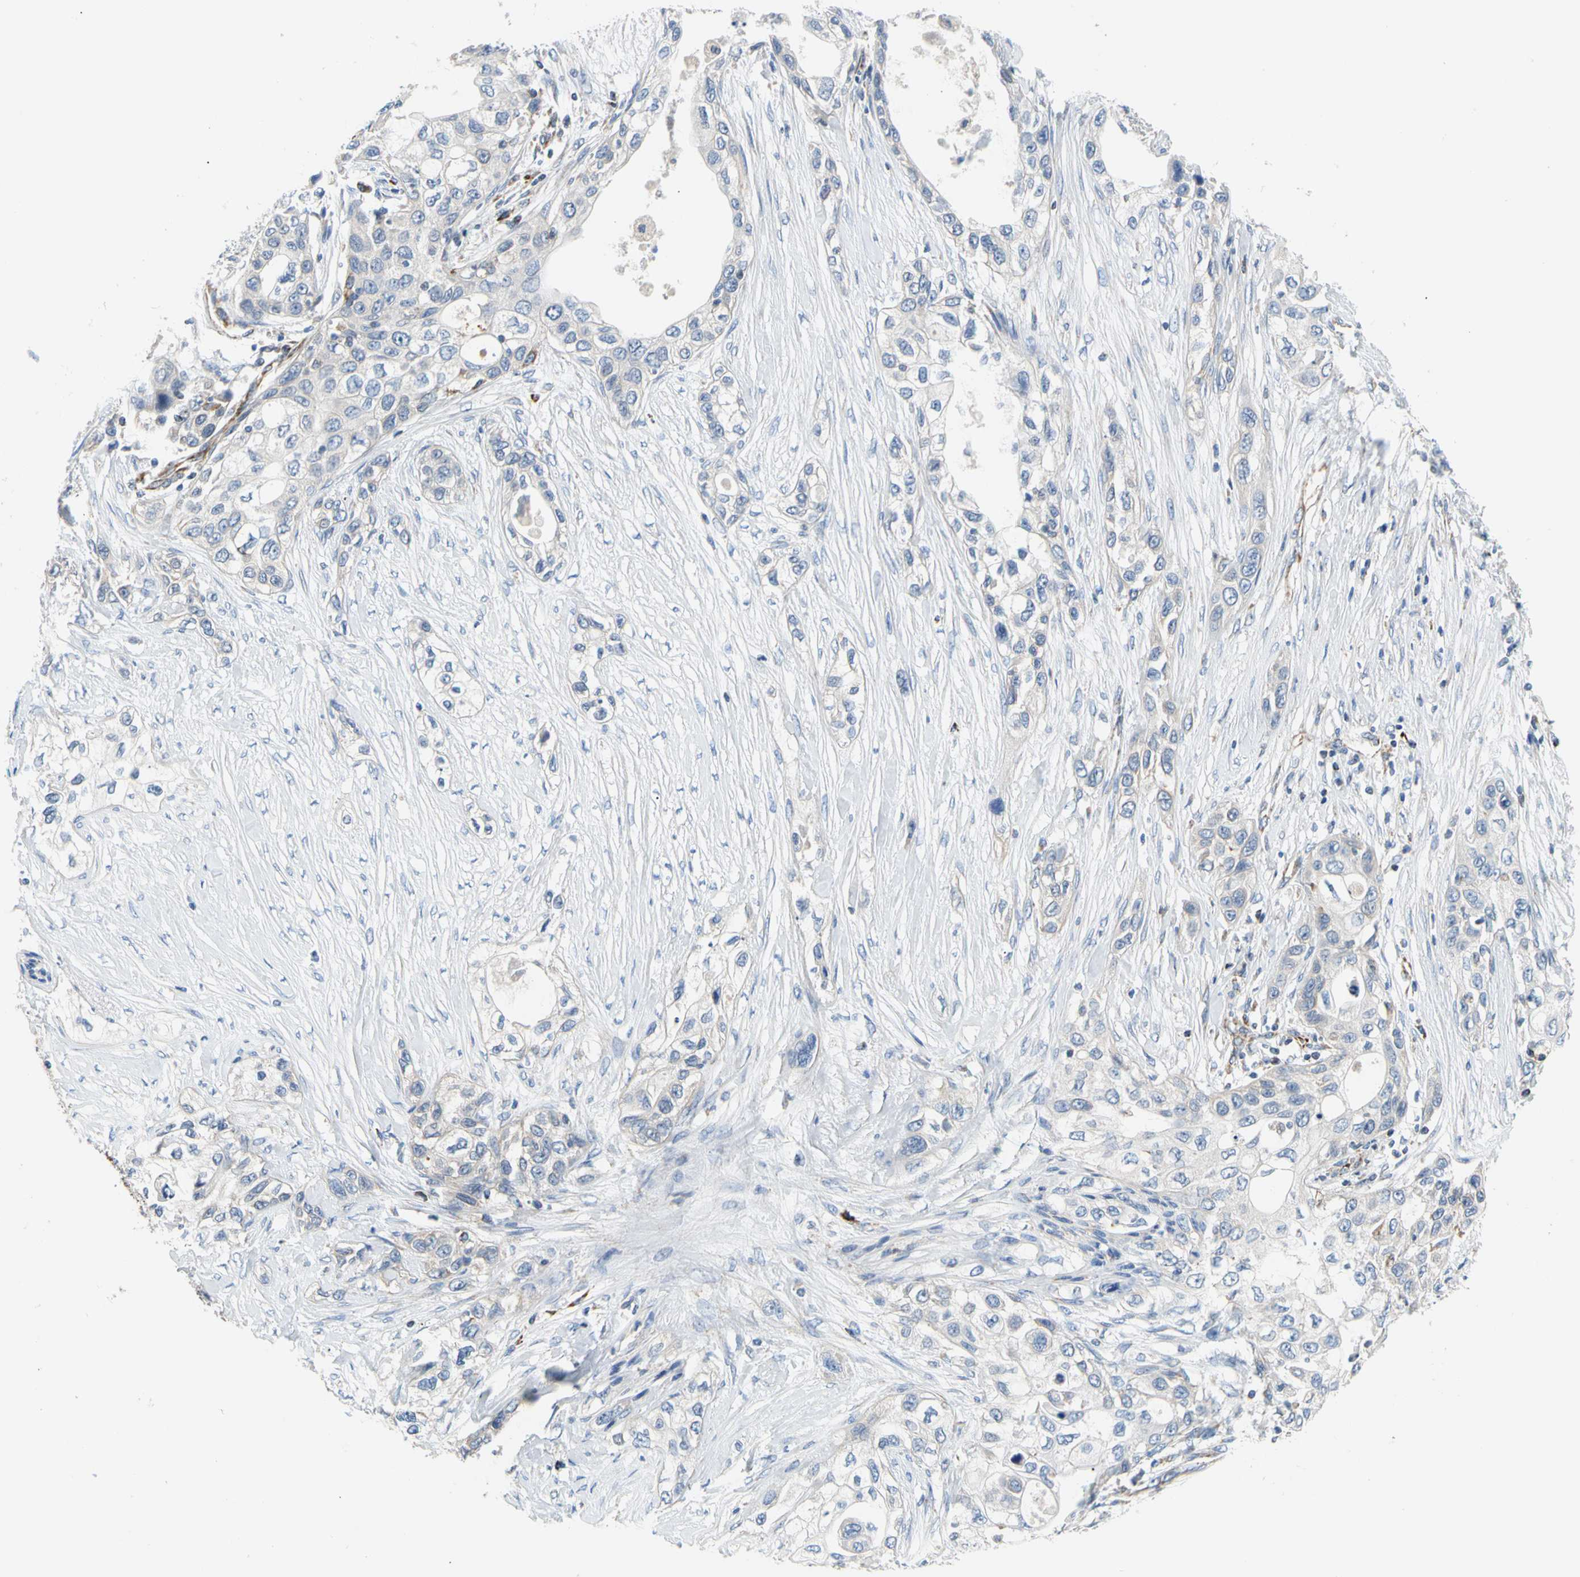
{"staining": {"intensity": "strong", "quantity": "<25%", "location": "cytoplasmic/membranous"}, "tissue": "pancreatic cancer", "cell_type": "Tumor cells", "image_type": "cancer", "snomed": [{"axis": "morphology", "description": "Adenocarcinoma, NOS"}, {"axis": "topography", "description": "Pancreas"}], "caption": "DAB (3,3'-diaminobenzidine) immunohistochemical staining of human pancreatic cancer (adenocarcinoma) exhibits strong cytoplasmic/membranous protein staining in about <25% of tumor cells. The staining was performed using DAB to visualize the protein expression in brown, while the nuclei were stained in blue with hematoxylin (Magnification: 20x).", "gene": "ACAT1", "patient": {"sex": "female", "age": 70}}